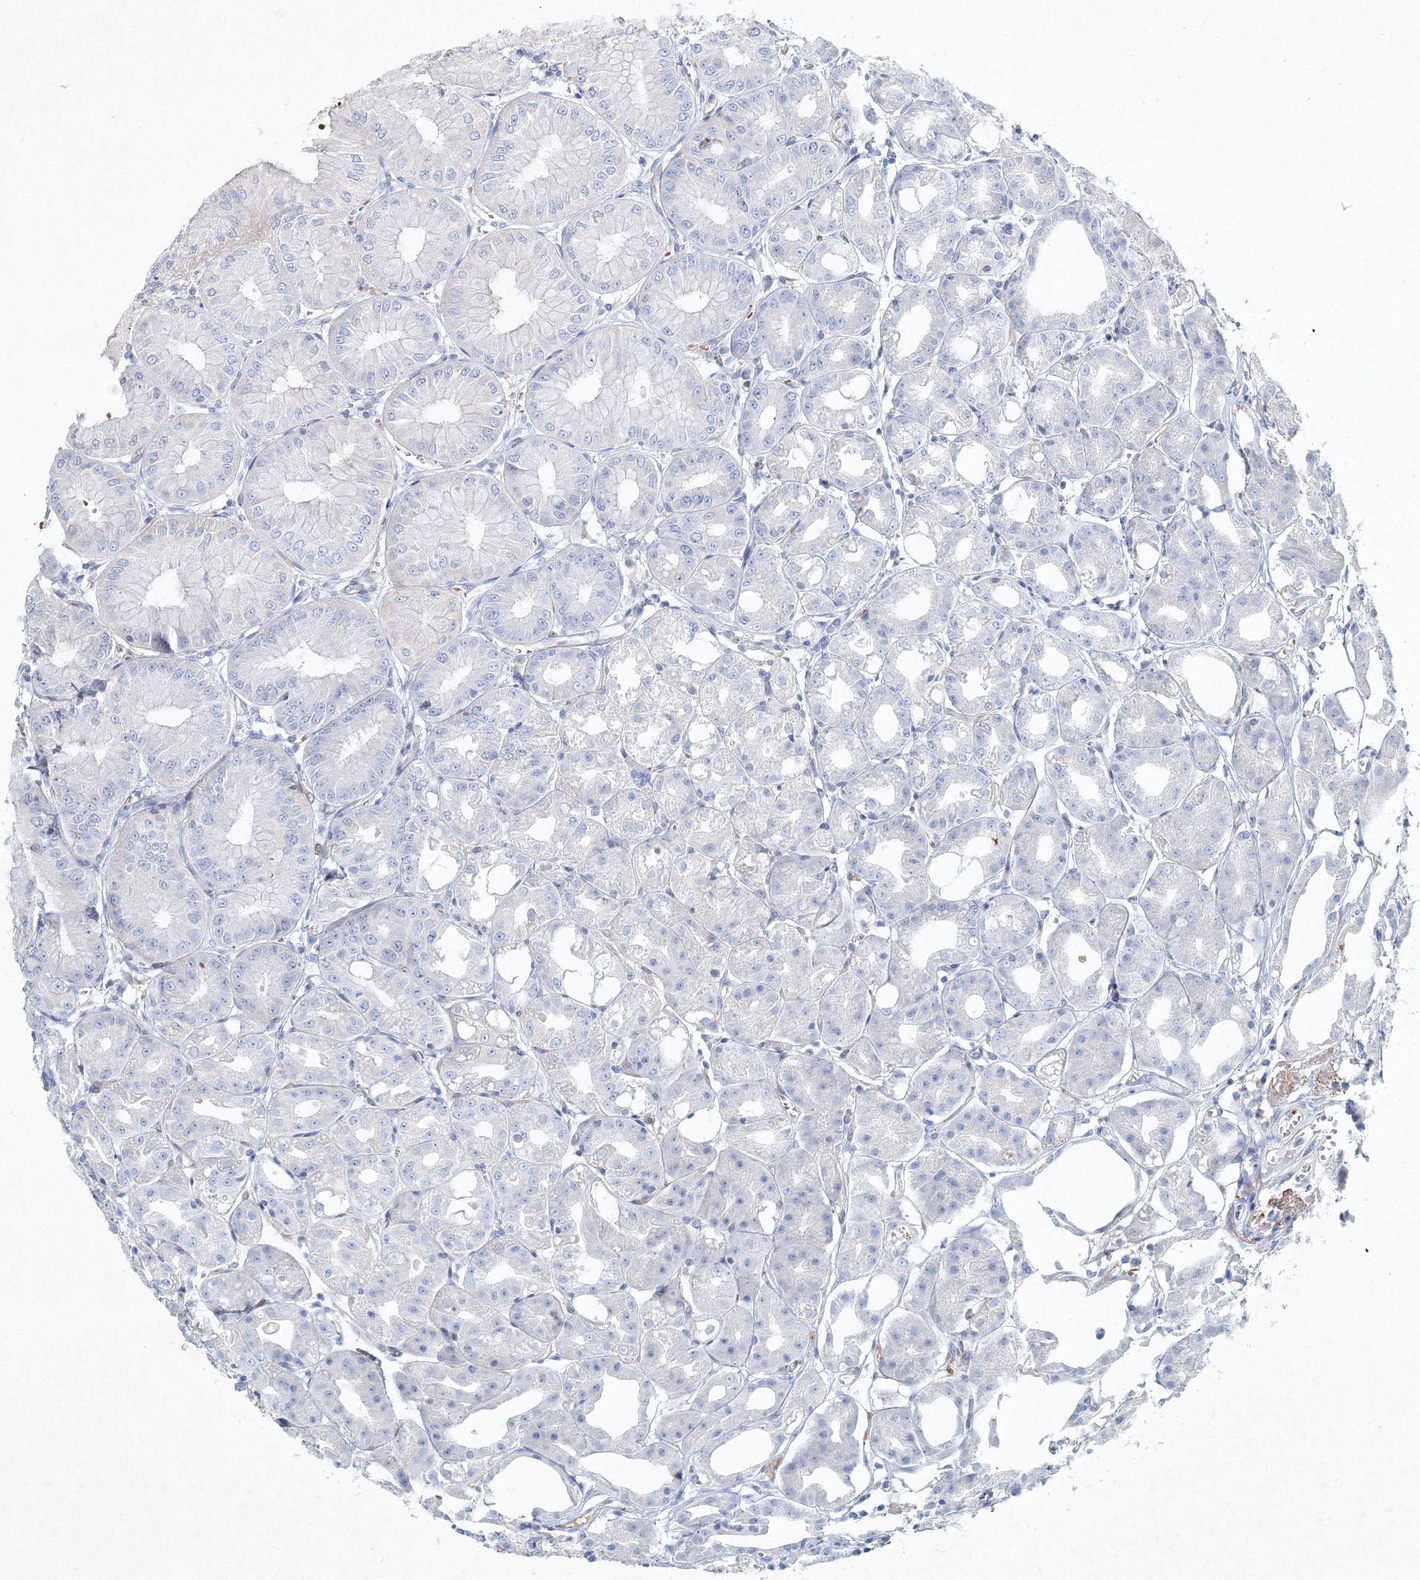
{"staining": {"intensity": "negative", "quantity": "none", "location": "none"}, "tissue": "stomach", "cell_type": "Glandular cells", "image_type": "normal", "snomed": [{"axis": "morphology", "description": "Normal tissue, NOS"}, {"axis": "topography", "description": "Stomach, lower"}], "caption": "DAB (3,3'-diaminobenzidine) immunohistochemical staining of benign stomach exhibits no significant positivity in glandular cells.", "gene": "SH3BP5", "patient": {"sex": "male", "age": 71}}